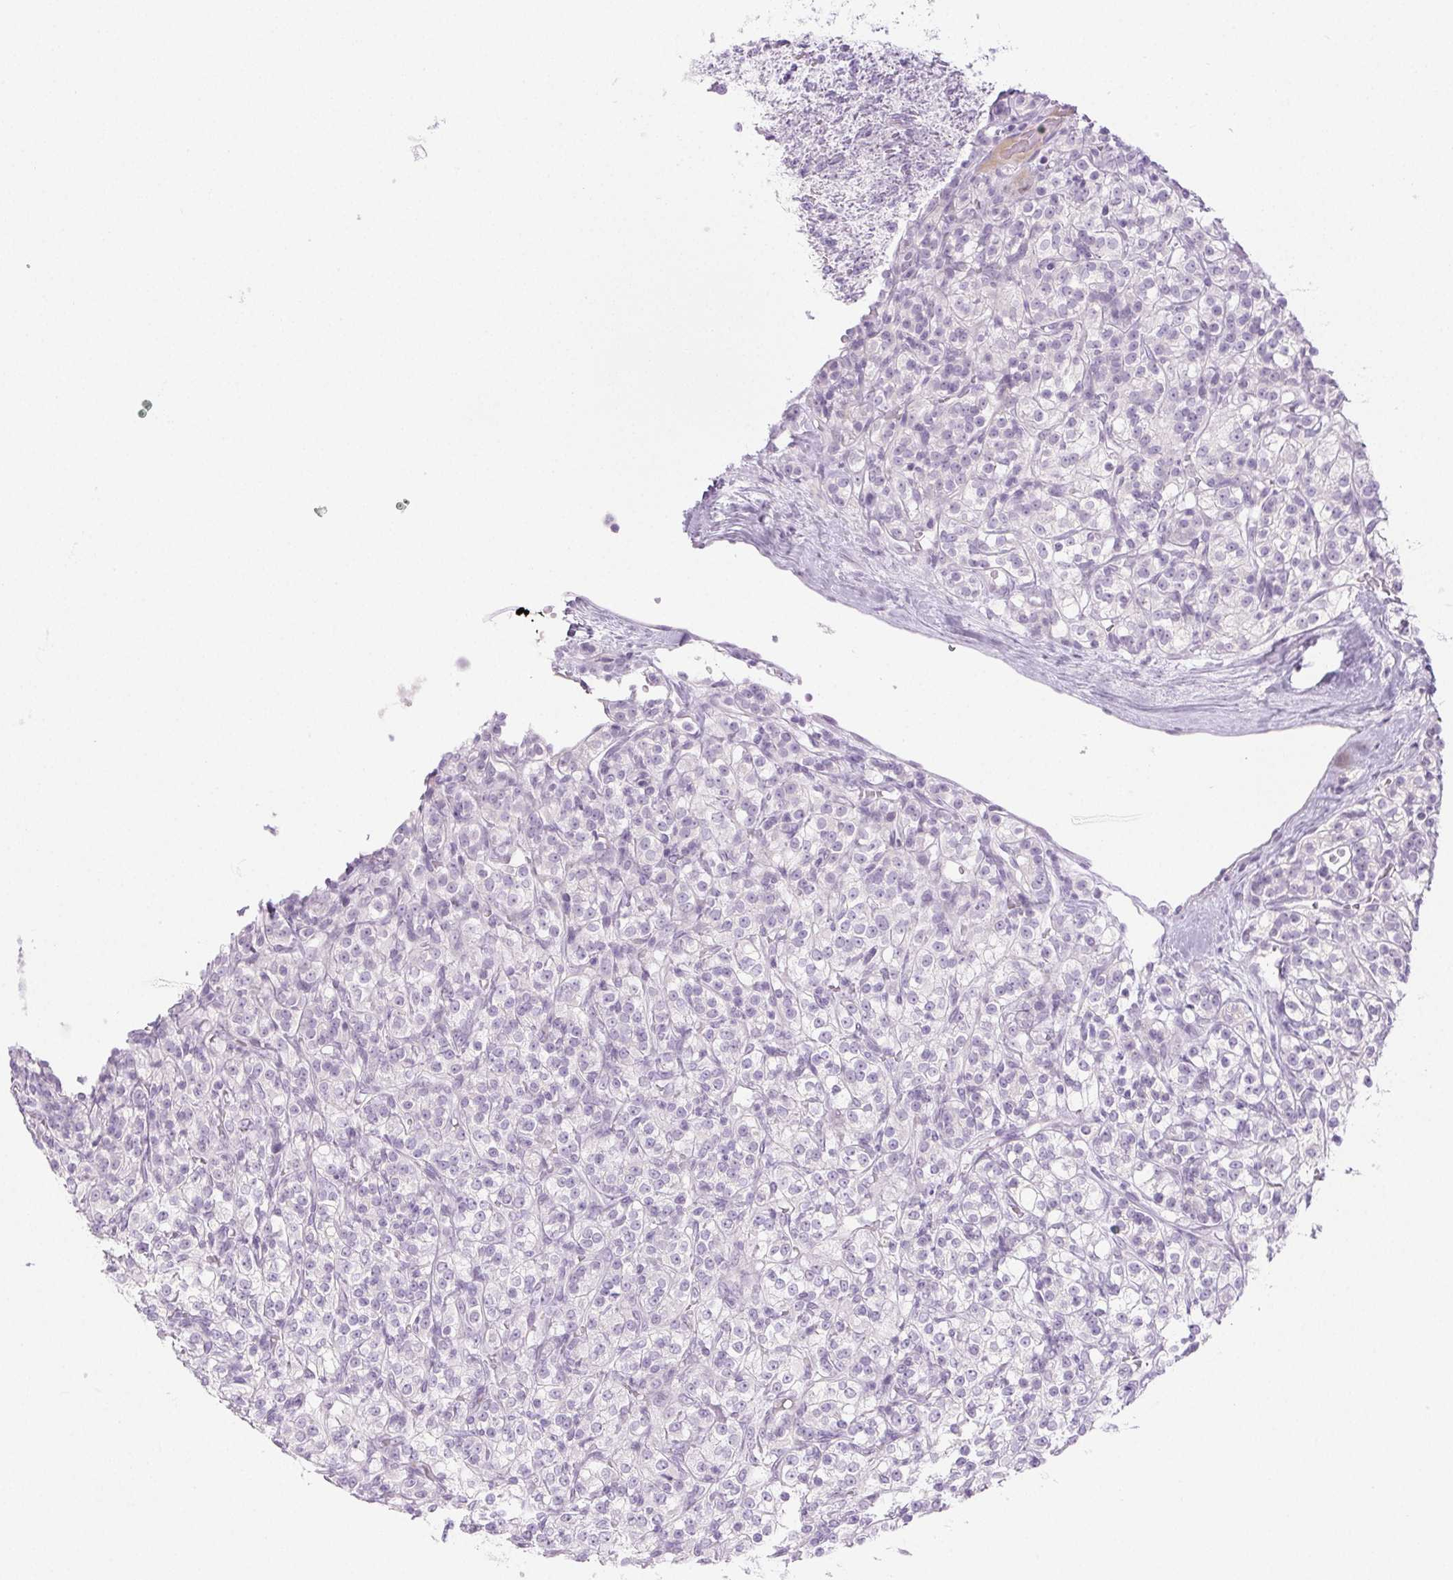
{"staining": {"intensity": "negative", "quantity": "none", "location": "none"}, "tissue": "renal cancer", "cell_type": "Tumor cells", "image_type": "cancer", "snomed": [{"axis": "morphology", "description": "Adenocarcinoma, NOS"}, {"axis": "topography", "description": "Kidney"}], "caption": "Image shows no significant protein positivity in tumor cells of renal cancer. The staining is performed using DAB brown chromogen with nuclei counter-stained in using hematoxylin.", "gene": "PI3", "patient": {"sex": "male", "age": 77}}